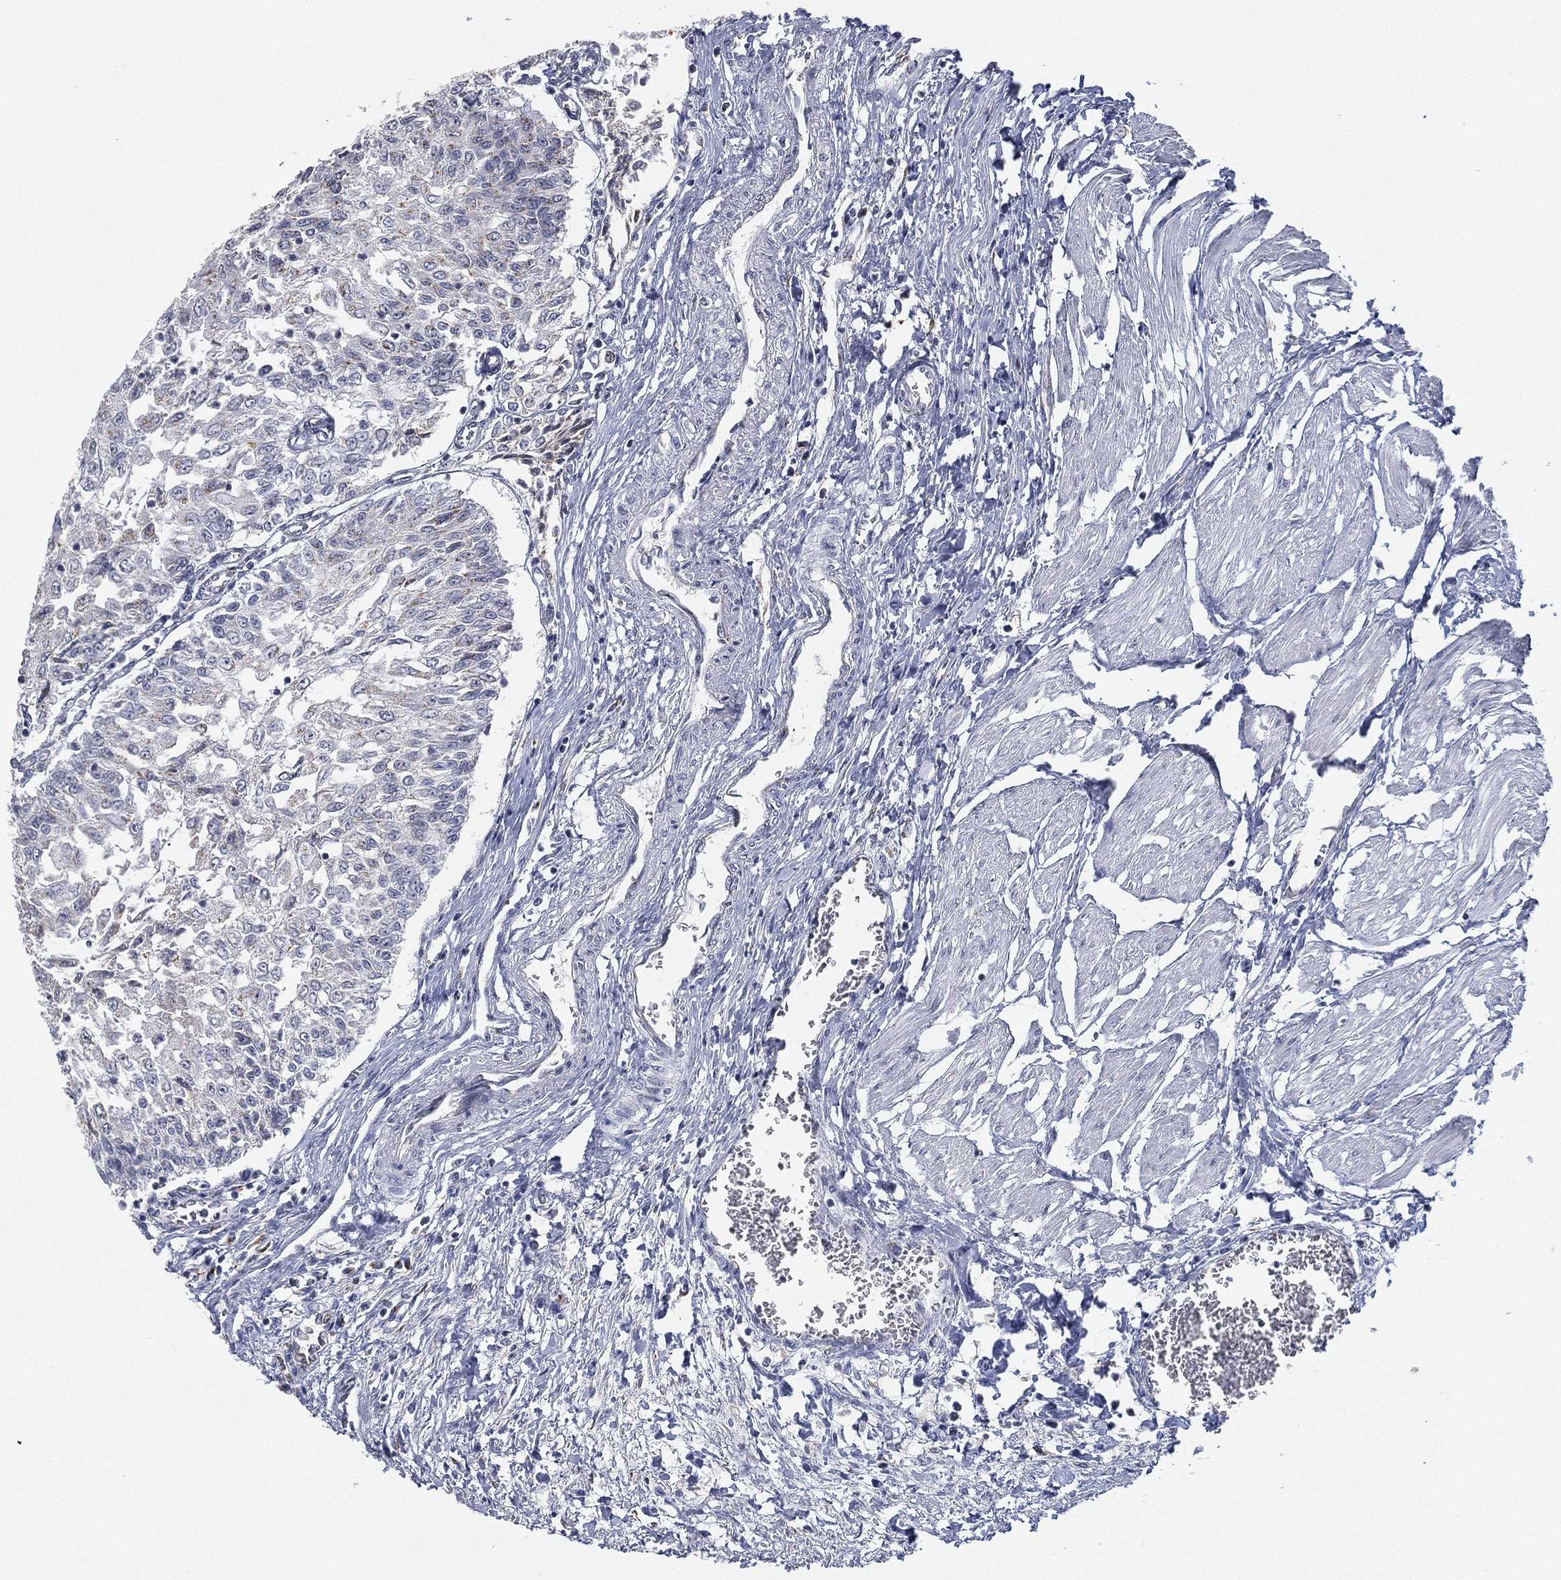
{"staining": {"intensity": "moderate", "quantity": "25%-75%", "location": "cytoplasmic/membranous"}, "tissue": "urothelial cancer", "cell_type": "Tumor cells", "image_type": "cancer", "snomed": [{"axis": "morphology", "description": "Urothelial carcinoma, Low grade"}, {"axis": "topography", "description": "Urinary bladder"}], "caption": "Urothelial cancer stained with a brown dye exhibits moderate cytoplasmic/membranous positive staining in approximately 25%-75% of tumor cells.", "gene": "TICAM1", "patient": {"sex": "male", "age": 78}}